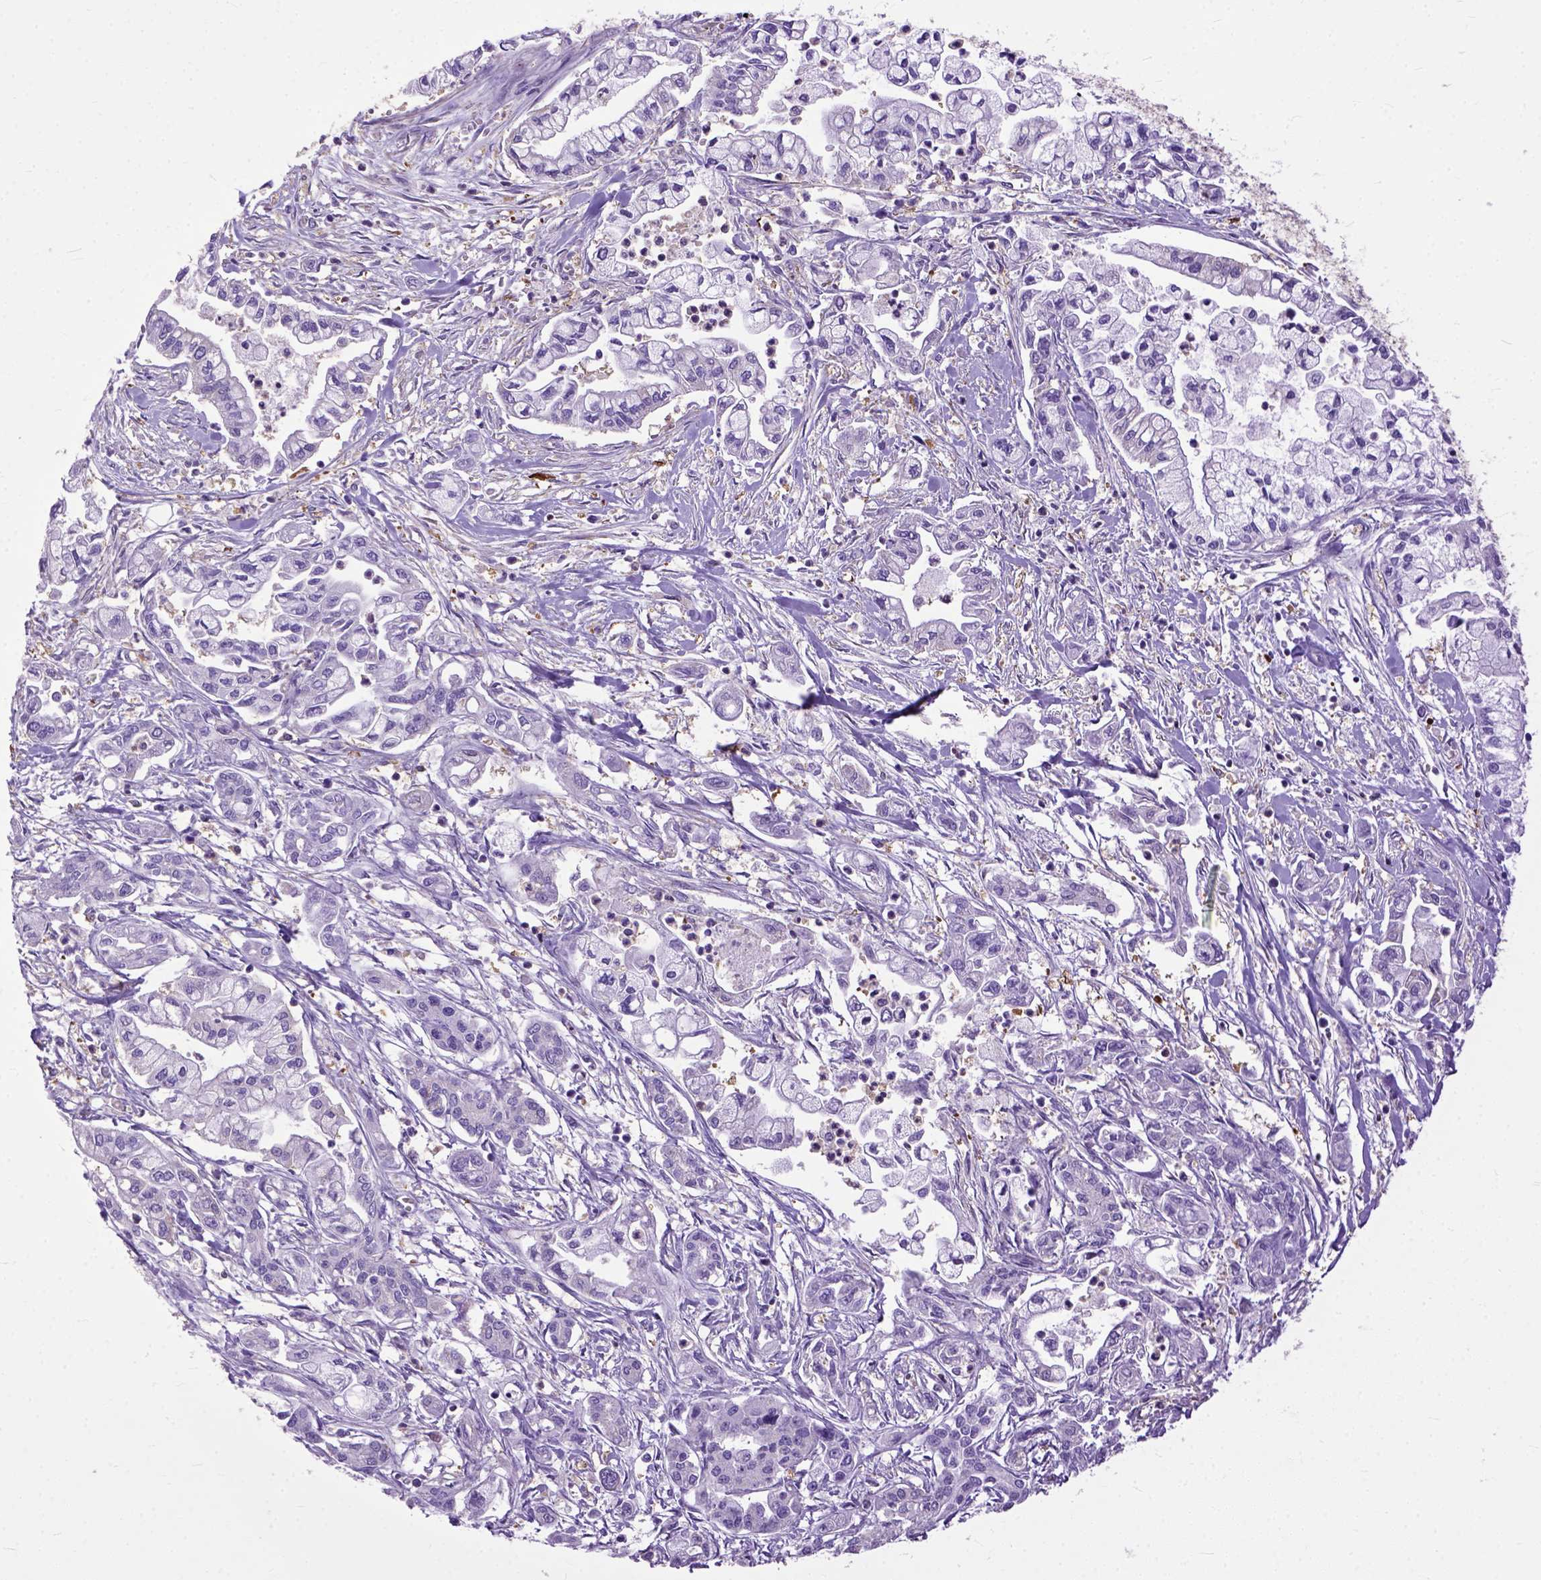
{"staining": {"intensity": "negative", "quantity": "none", "location": "none"}, "tissue": "pancreatic cancer", "cell_type": "Tumor cells", "image_type": "cancer", "snomed": [{"axis": "morphology", "description": "Adenocarcinoma, NOS"}, {"axis": "topography", "description": "Pancreas"}], "caption": "An immunohistochemistry histopathology image of pancreatic cancer (adenocarcinoma) is shown. There is no staining in tumor cells of pancreatic cancer (adenocarcinoma). Nuclei are stained in blue.", "gene": "NAMPT", "patient": {"sex": "male", "age": 54}}